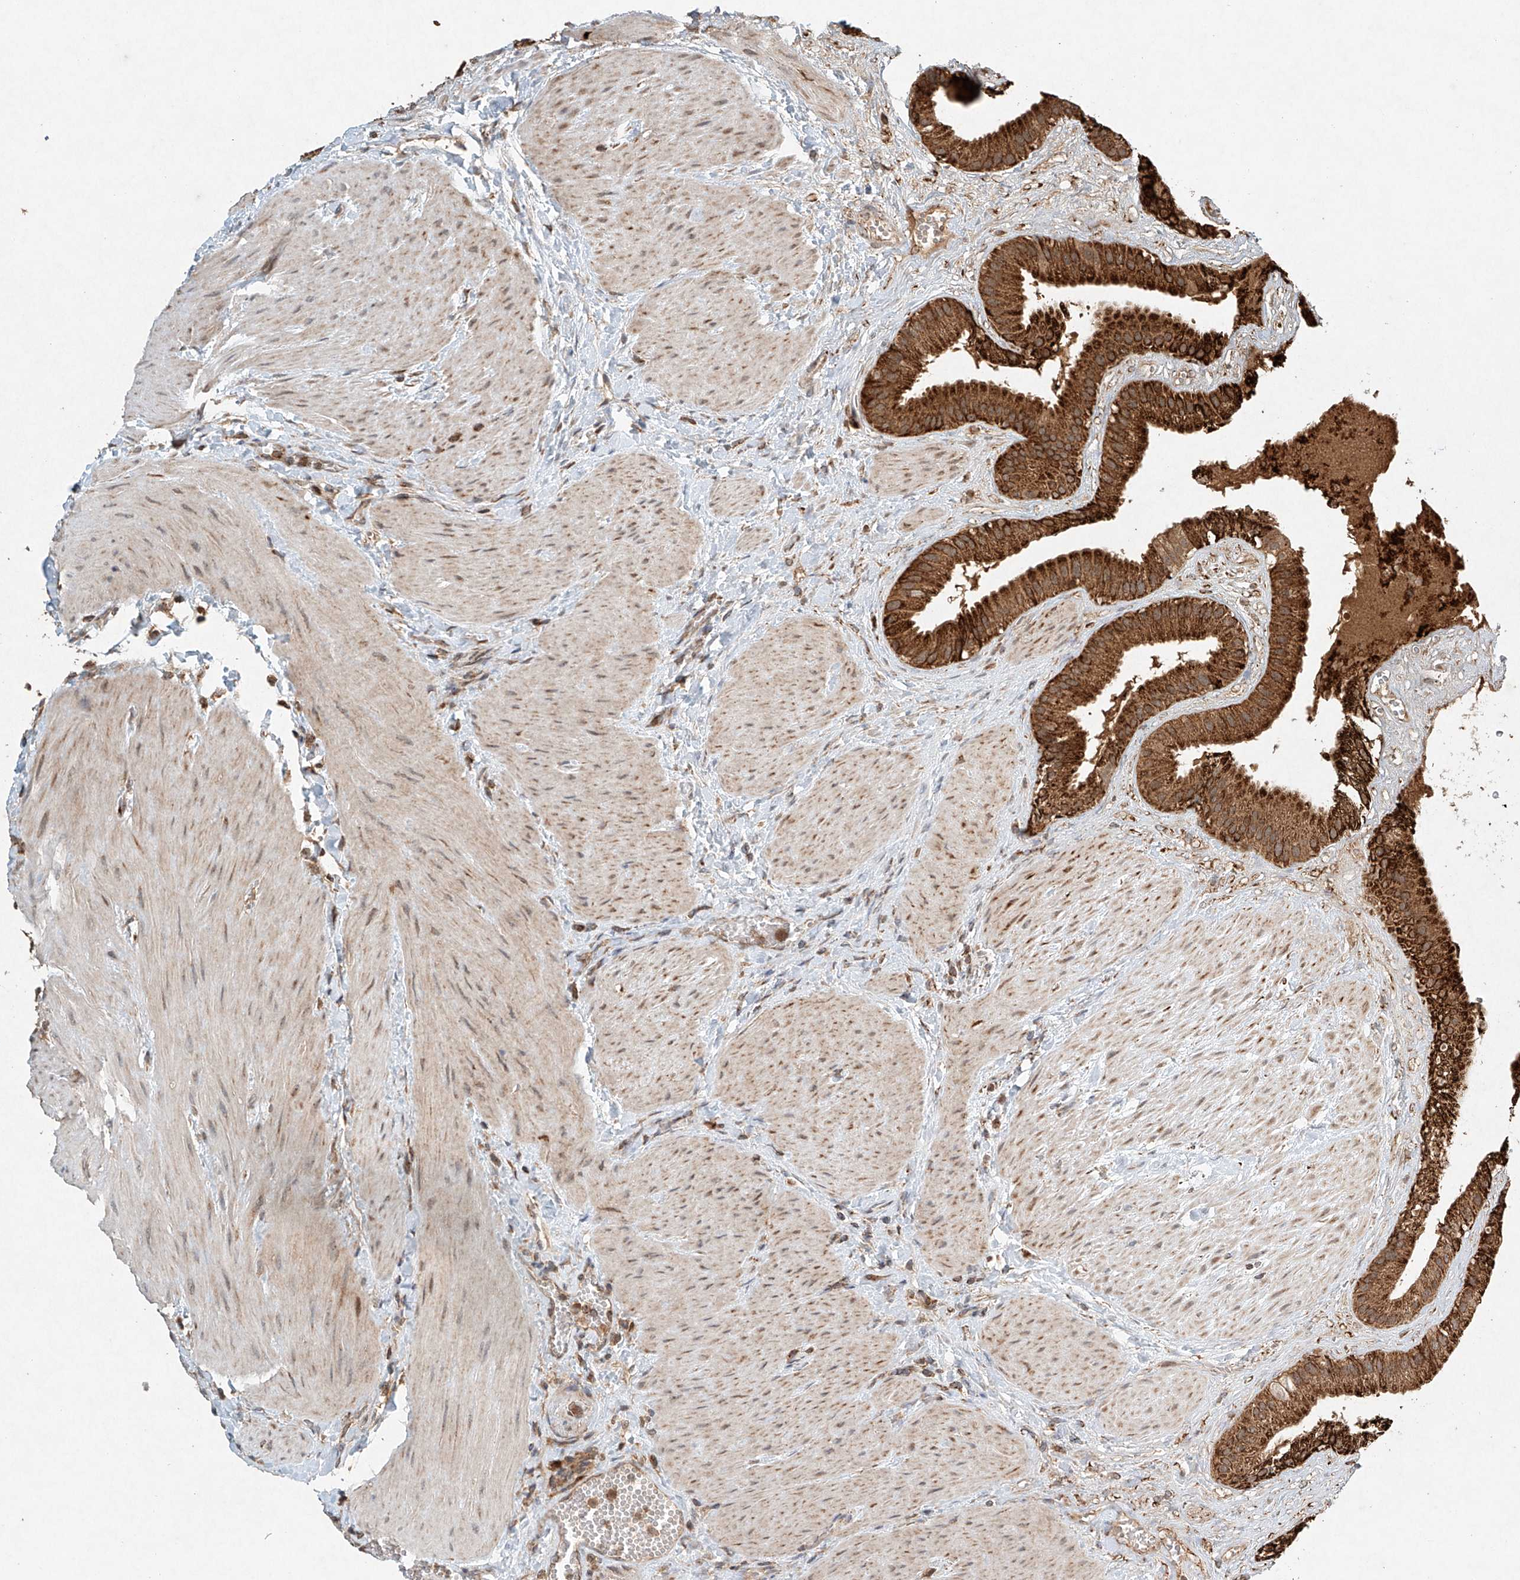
{"staining": {"intensity": "strong", "quantity": ">75%", "location": "cytoplasmic/membranous"}, "tissue": "gallbladder", "cell_type": "Glandular cells", "image_type": "normal", "snomed": [{"axis": "morphology", "description": "Normal tissue, NOS"}, {"axis": "topography", "description": "Gallbladder"}], "caption": "Immunohistochemistry (IHC) photomicrograph of benign human gallbladder stained for a protein (brown), which exhibits high levels of strong cytoplasmic/membranous positivity in about >75% of glandular cells.", "gene": "DCAF11", "patient": {"sex": "male", "age": 55}}